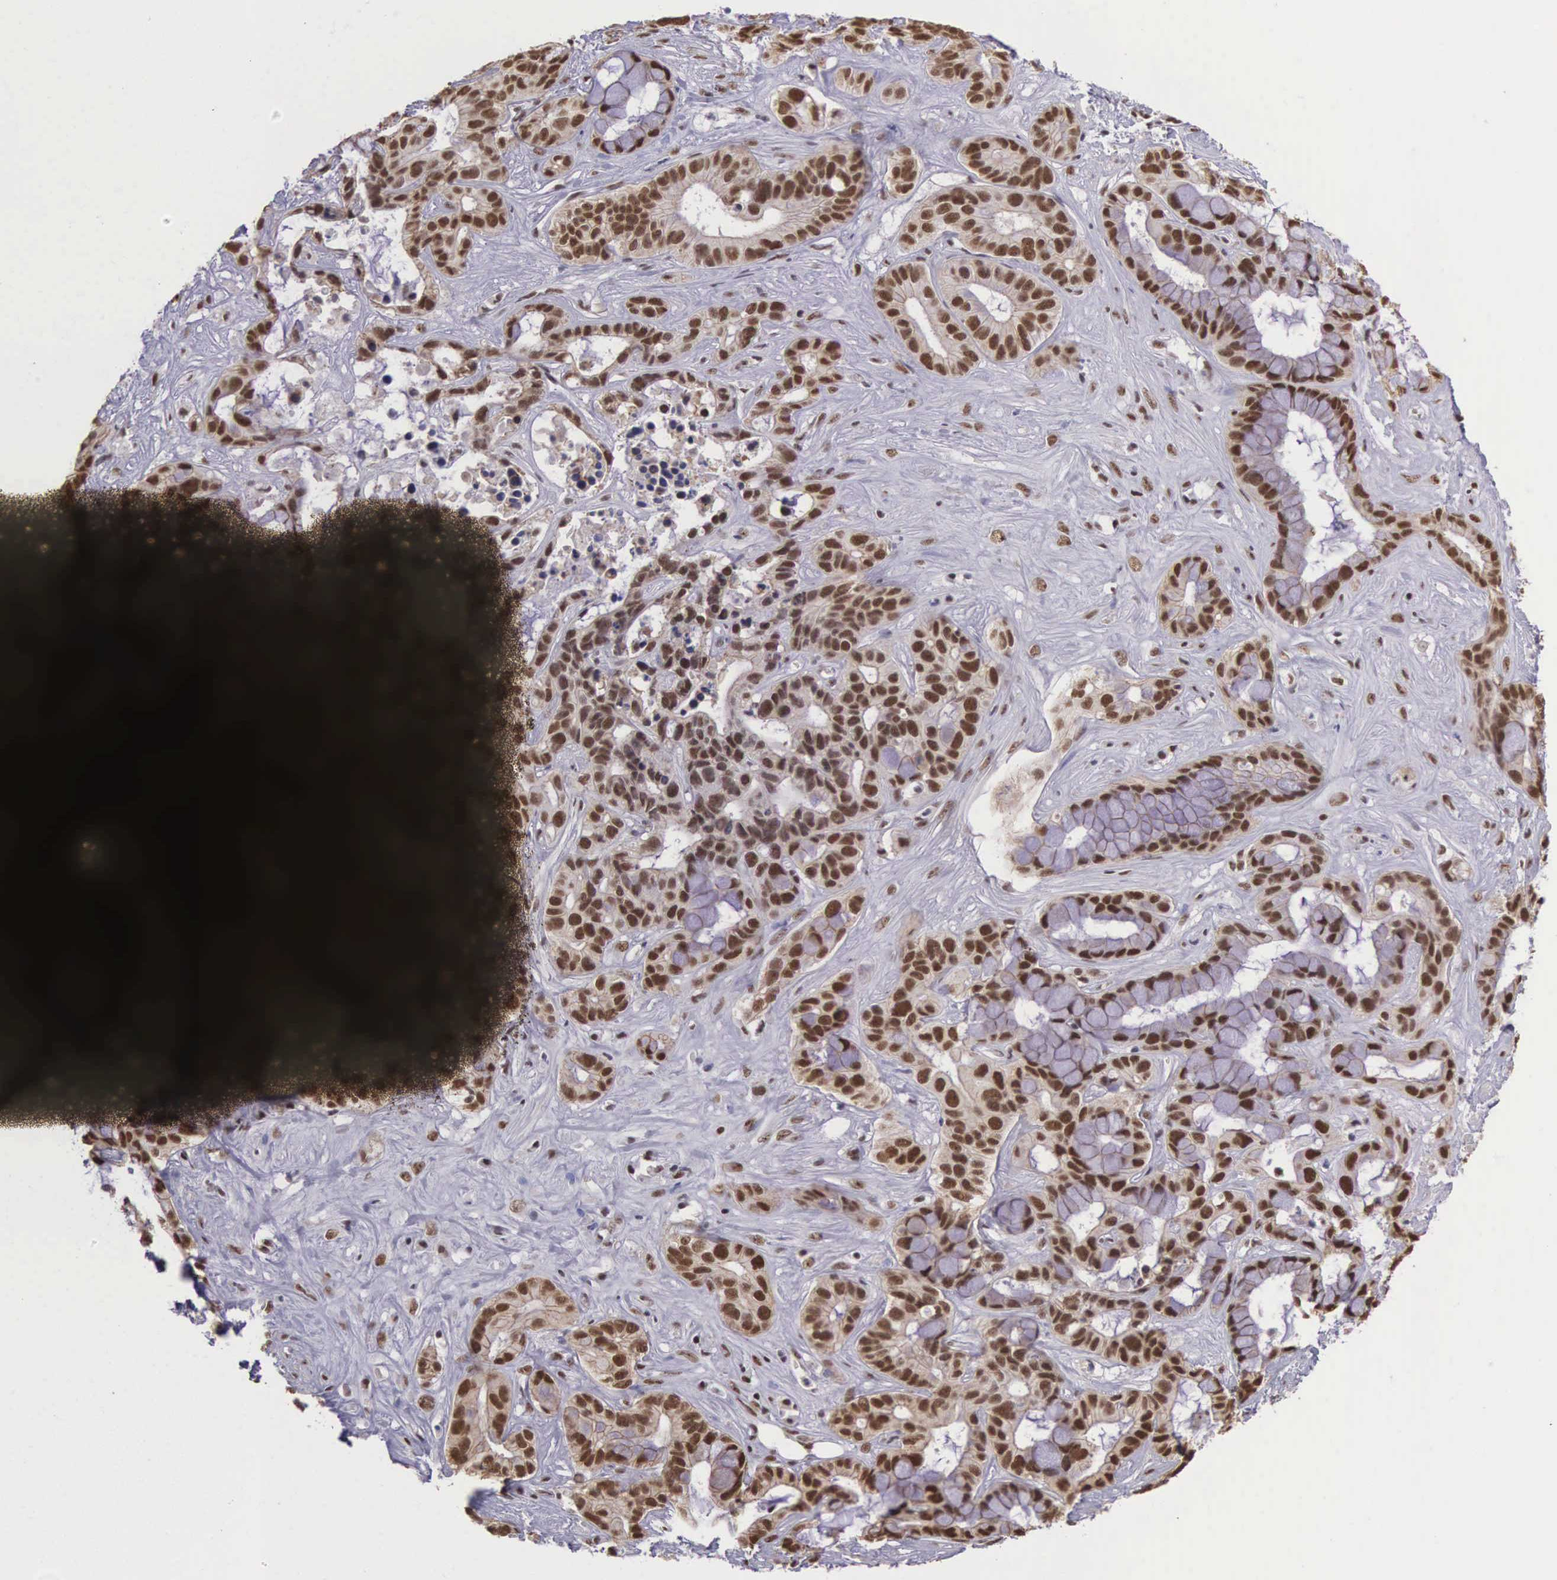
{"staining": {"intensity": "strong", "quantity": ">75%", "location": "cytoplasmic/membranous,nuclear"}, "tissue": "liver cancer", "cell_type": "Tumor cells", "image_type": "cancer", "snomed": [{"axis": "morphology", "description": "Cholangiocarcinoma"}, {"axis": "topography", "description": "Liver"}], "caption": "An image of liver cholangiocarcinoma stained for a protein reveals strong cytoplasmic/membranous and nuclear brown staining in tumor cells. (DAB = brown stain, brightfield microscopy at high magnification).", "gene": "POLR2F", "patient": {"sex": "female", "age": 65}}